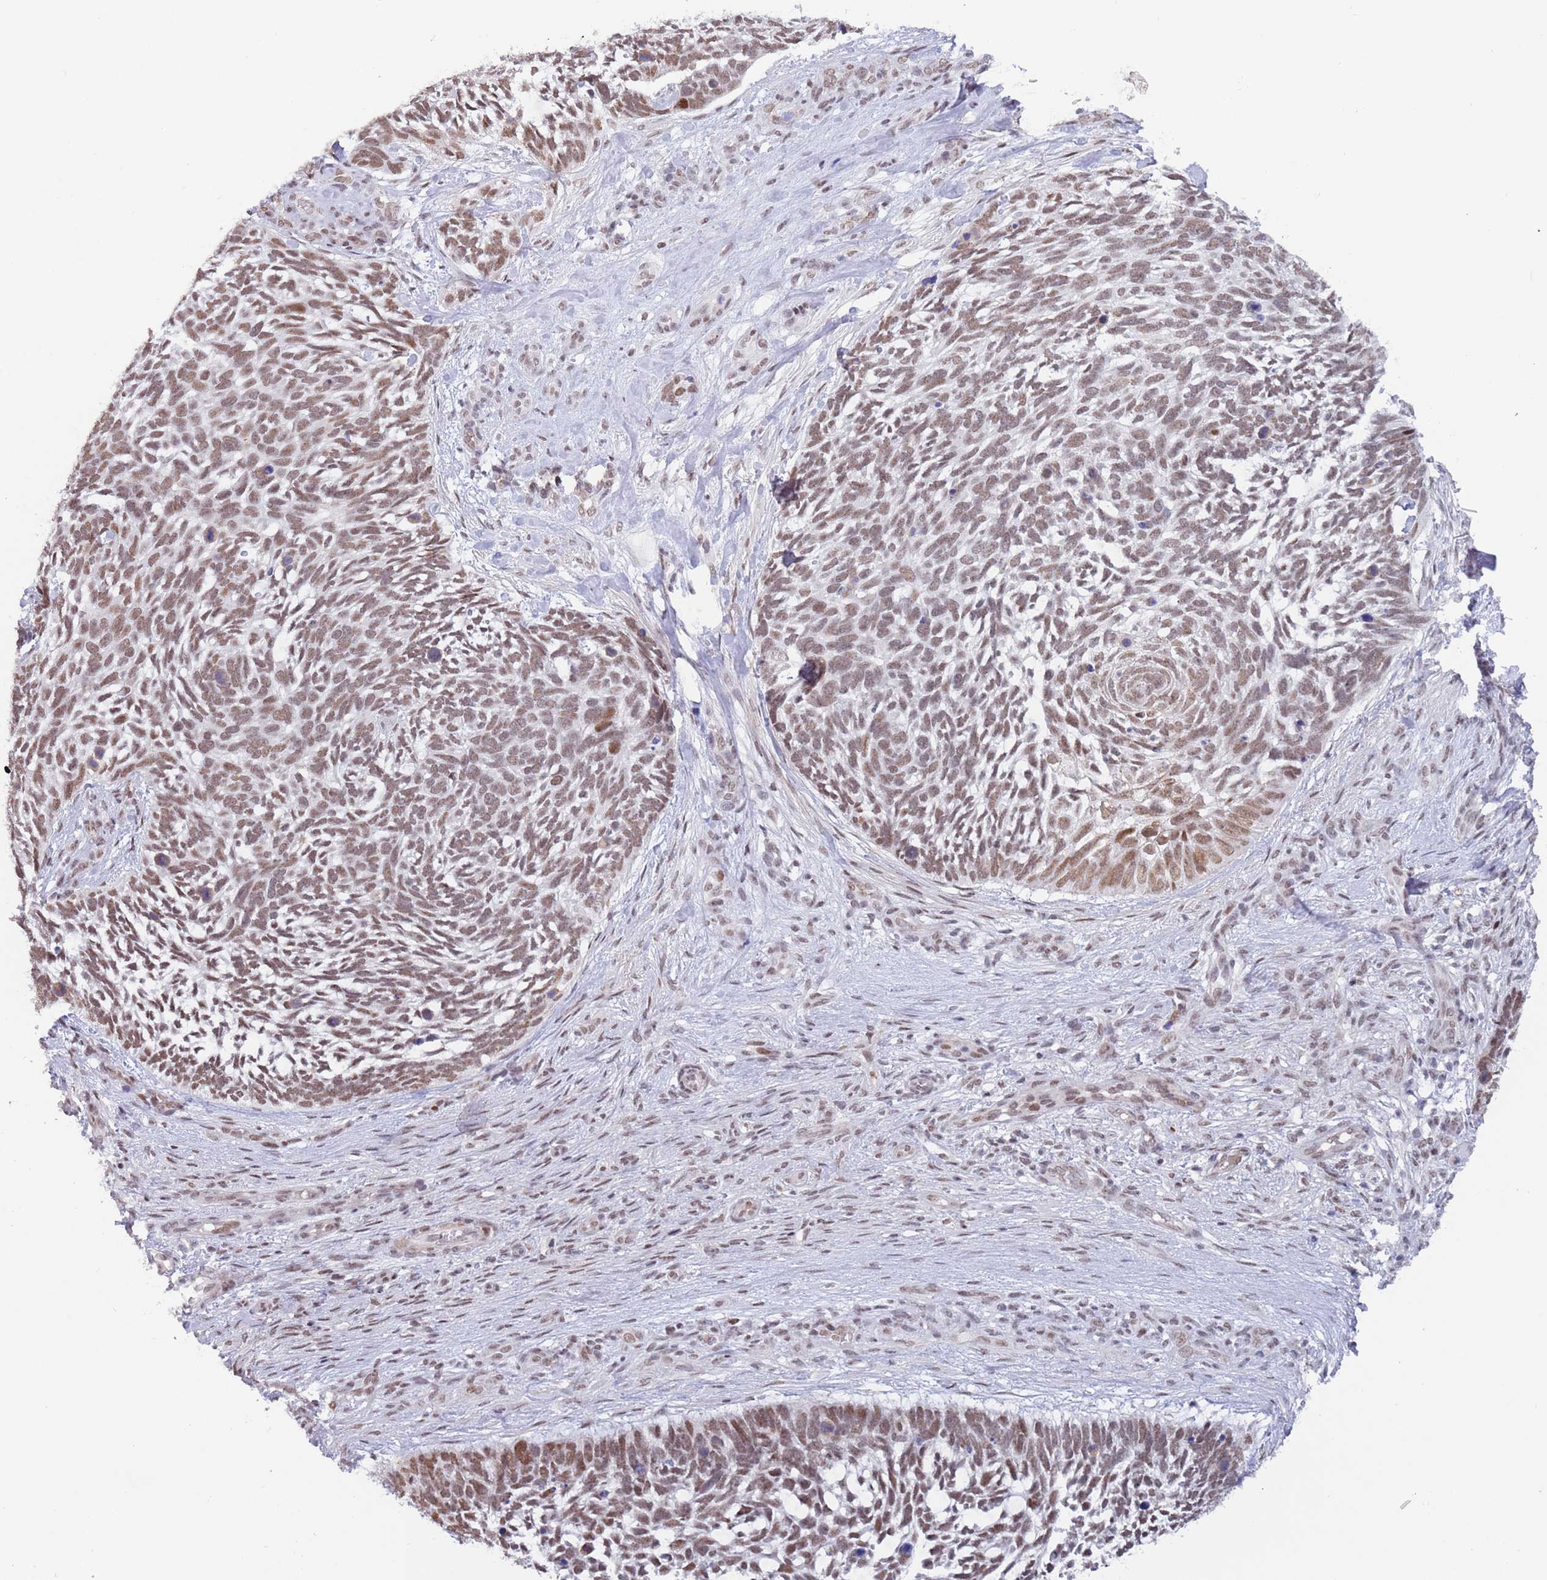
{"staining": {"intensity": "moderate", "quantity": ">75%", "location": "nuclear"}, "tissue": "skin cancer", "cell_type": "Tumor cells", "image_type": "cancer", "snomed": [{"axis": "morphology", "description": "Basal cell carcinoma"}, {"axis": "topography", "description": "Skin"}], "caption": "Human skin cancer stained for a protein (brown) demonstrates moderate nuclear positive staining in about >75% of tumor cells.", "gene": "ZNF382", "patient": {"sex": "male", "age": 88}}